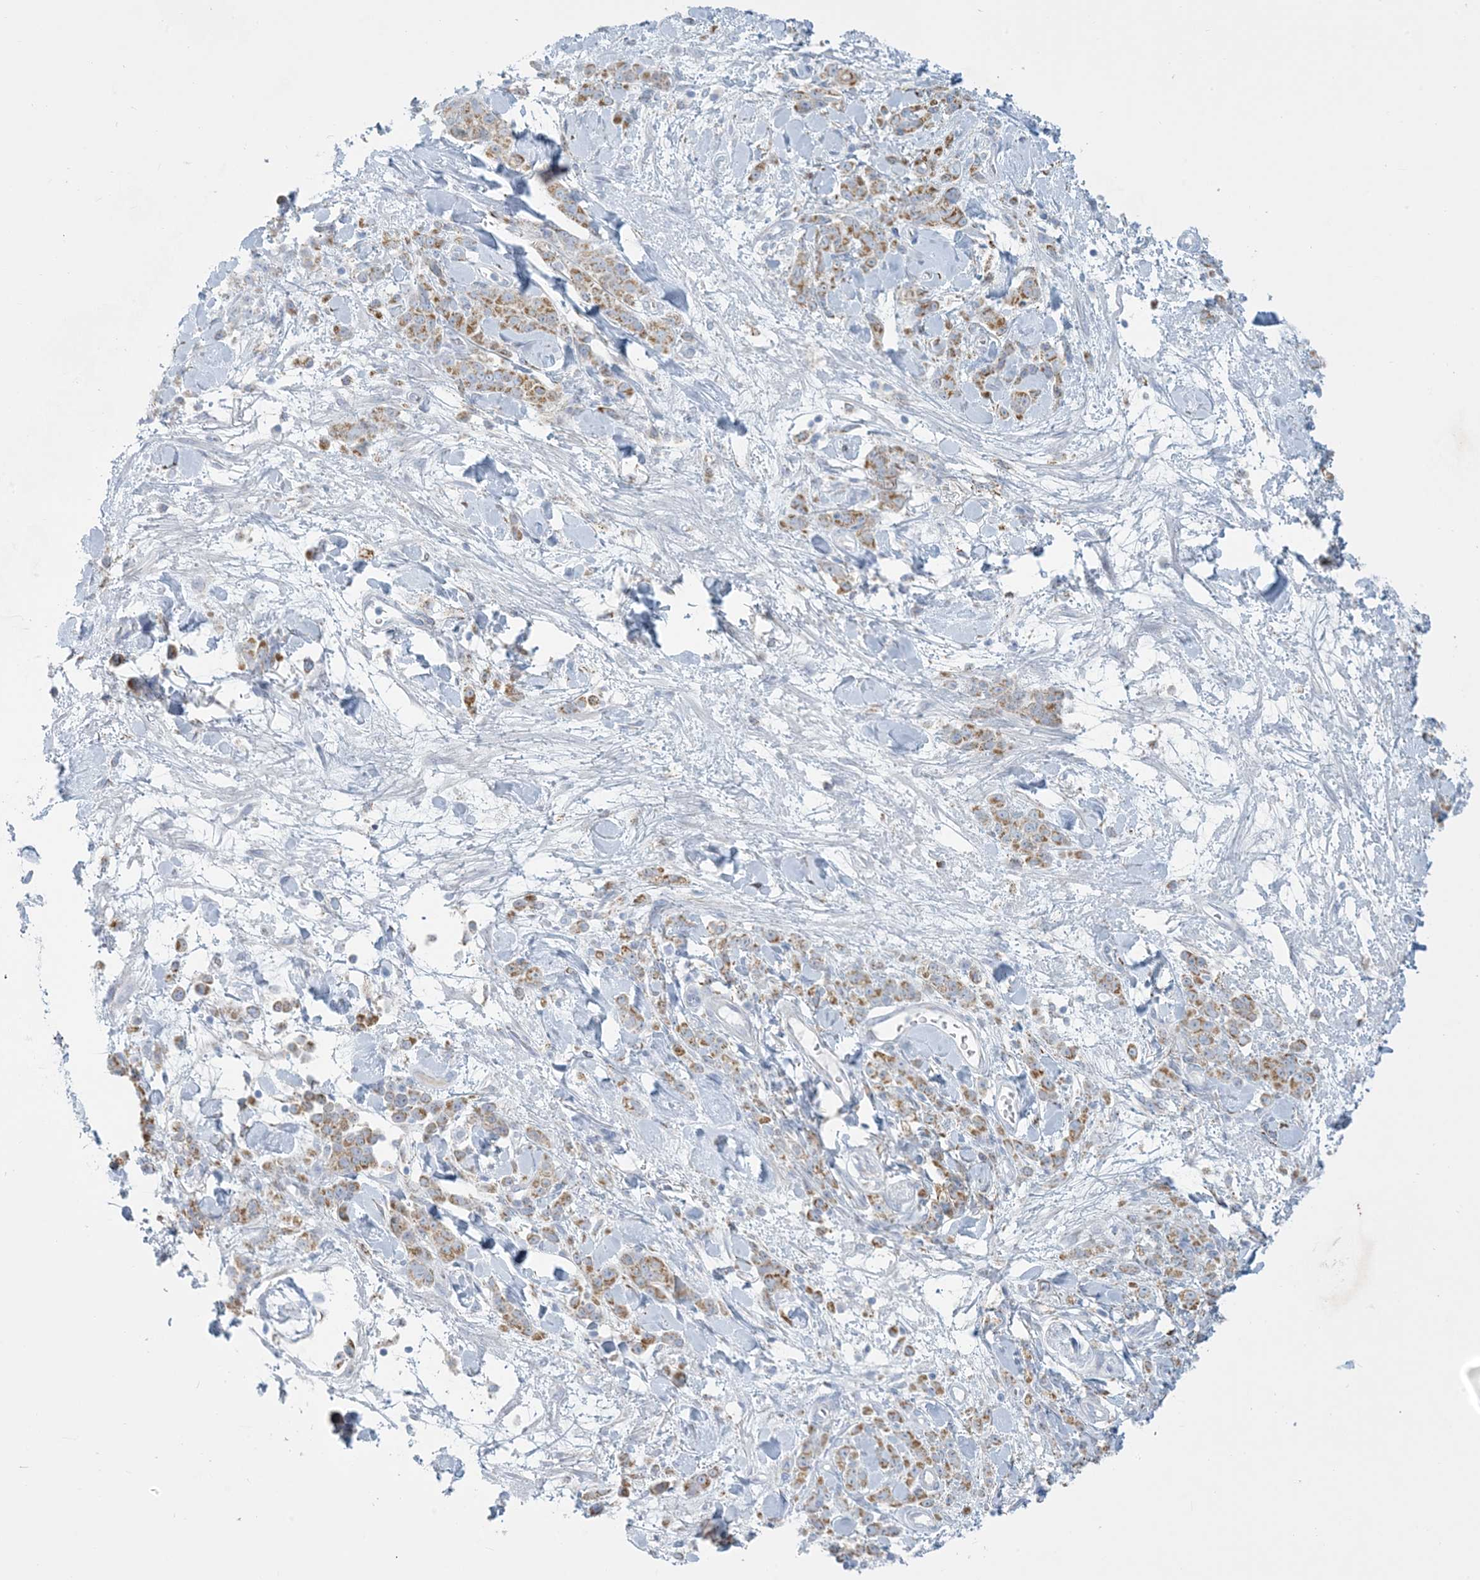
{"staining": {"intensity": "moderate", "quantity": ">75%", "location": "cytoplasmic/membranous"}, "tissue": "stomach cancer", "cell_type": "Tumor cells", "image_type": "cancer", "snomed": [{"axis": "morphology", "description": "Normal tissue, NOS"}, {"axis": "morphology", "description": "Adenocarcinoma, NOS"}, {"axis": "topography", "description": "Stomach"}], "caption": "Tumor cells demonstrate medium levels of moderate cytoplasmic/membranous staining in about >75% of cells in human stomach adenocarcinoma.", "gene": "ZDHHC4", "patient": {"sex": "male", "age": 82}}